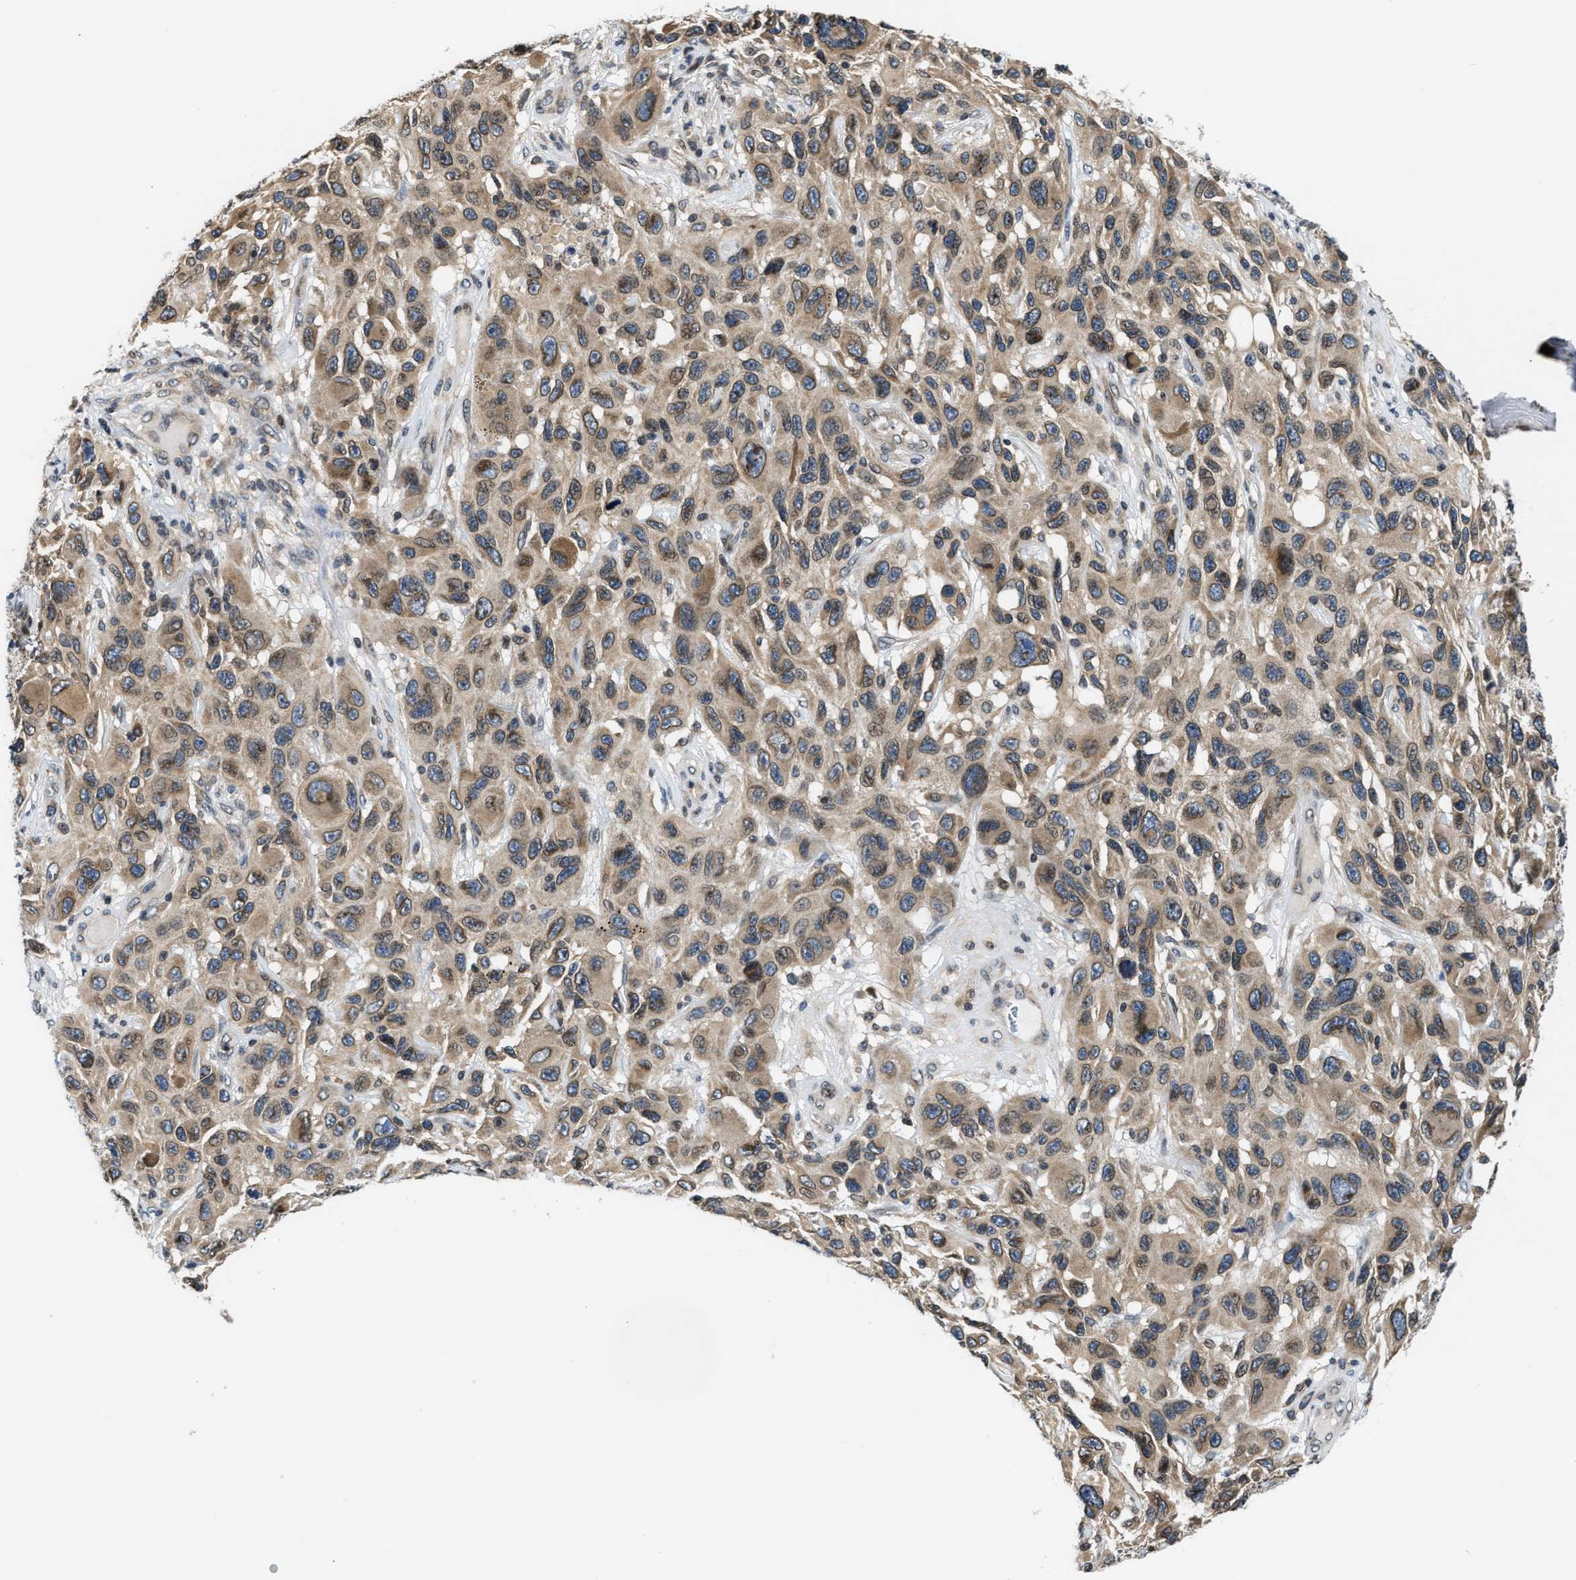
{"staining": {"intensity": "weak", "quantity": ">75%", "location": "cytoplasmic/membranous"}, "tissue": "melanoma", "cell_type": "Tumor cells", "image_type": "cancer", "snomed": [{"axis": "morphology", "description": "Malignant melanoma, NOS"}, {"axis": "topography", "description": "Skin"}], "caption": "Melanoma stained with DAB (3,3'-diaminobenzidine) IHC reveals low levels of weak cytoplasmic/membranous positivity in approximately >75% of tumor cells.", "gene": "RAB29", "patient": {"sex": "male", "age": 53}}